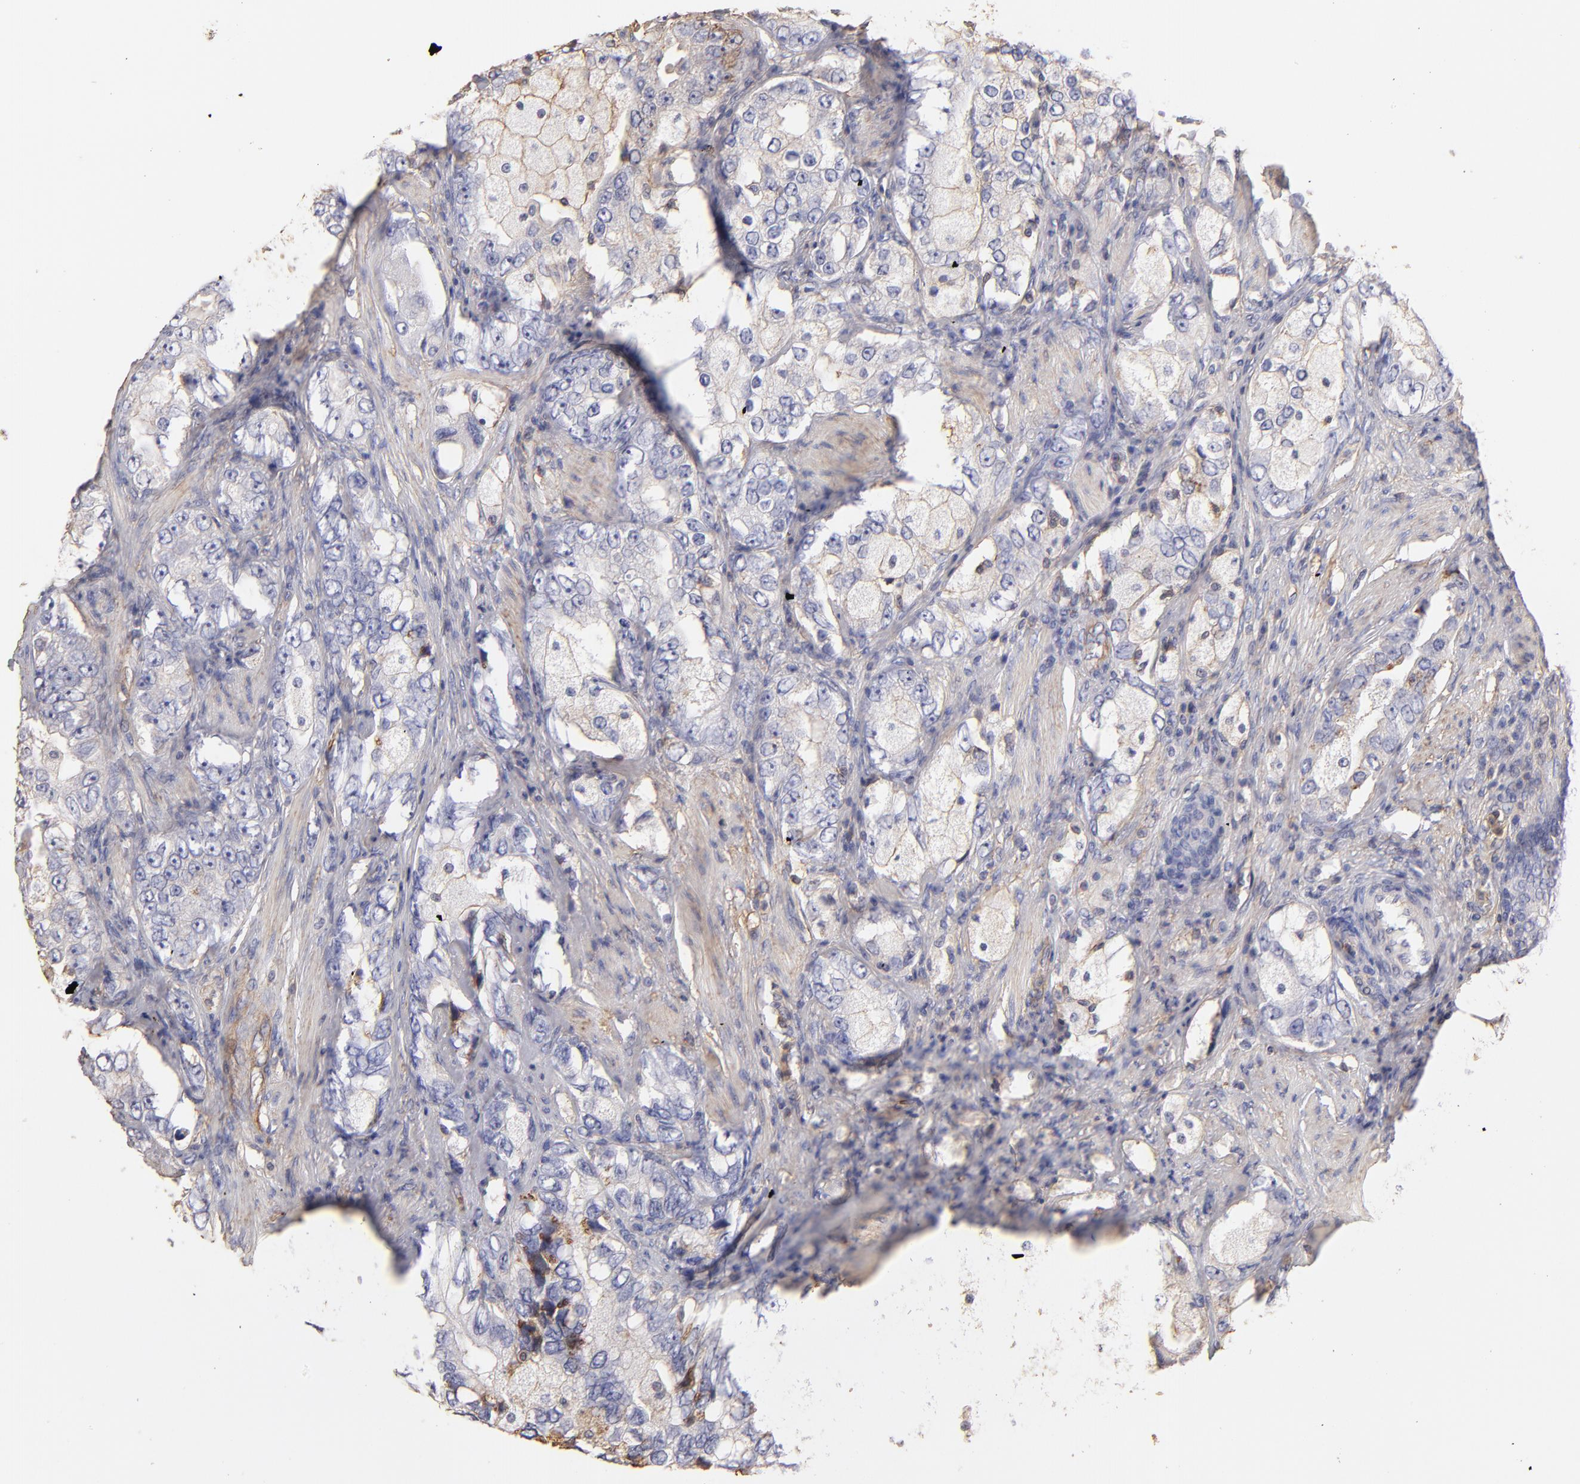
{"staining": {"intensity": "weak", "quantity": "<25%", "location": "cytoplasmic/membranous"}, "tissue": "prostate cancer", "cell_type": "Tumor cells", "image_type": "cancer", "snomed": [{"axis": "morphology", "description": "Adenocarcinoma, High grade"}, {"axis": "topography", "description": "Prostate"}], "caption": "This is an immunohistochemistry (IHC) histopathology image of human prostate cancer (adenocarcinoma (high-grade)). There is no staining in tumor cells.", "gene": "ABCB1", "patient": {"sex": "male", "age": 63}}